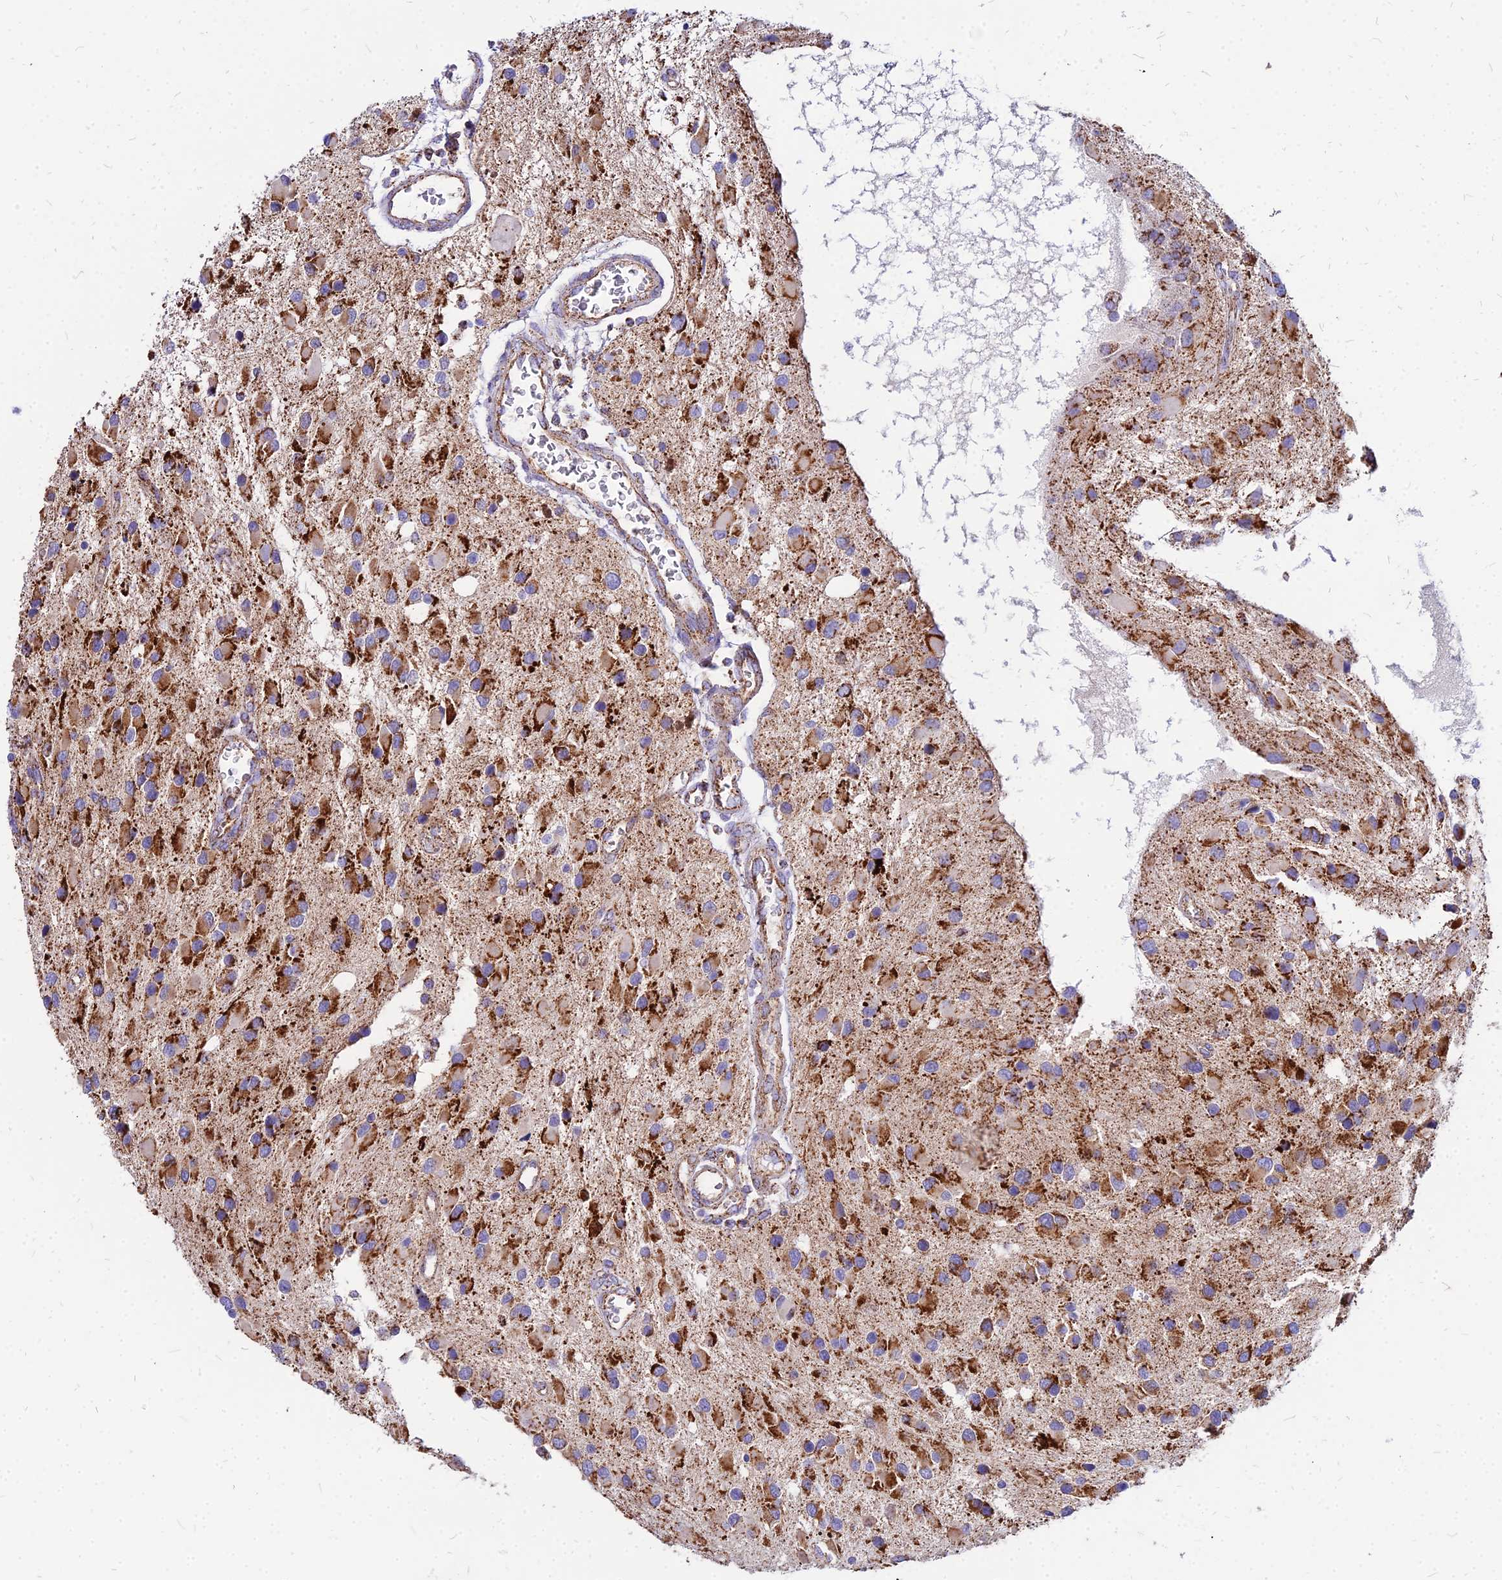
{"staining": {"intensity": "strong", "quantity": ">75%", "location": "cytoplasmic/membranous"}, "tissue": "glioma", "cell_type": "Tumor cells", "image_type": "cancer", "snomed": [{"axis": "morphology", "description": "Glioma, malignant, High grade"}, {"axis": "topography", "description": "Brain"}], "caption": "This micrograph demonstrates immunohistochemistry (IHC) staining of human malignant high-grade glioma, with high strong cytoplasmic/membranous positivity in about >75% of tumor cells.", "gene": "DLD", "patient": {"sex": "male", "age": 53}}